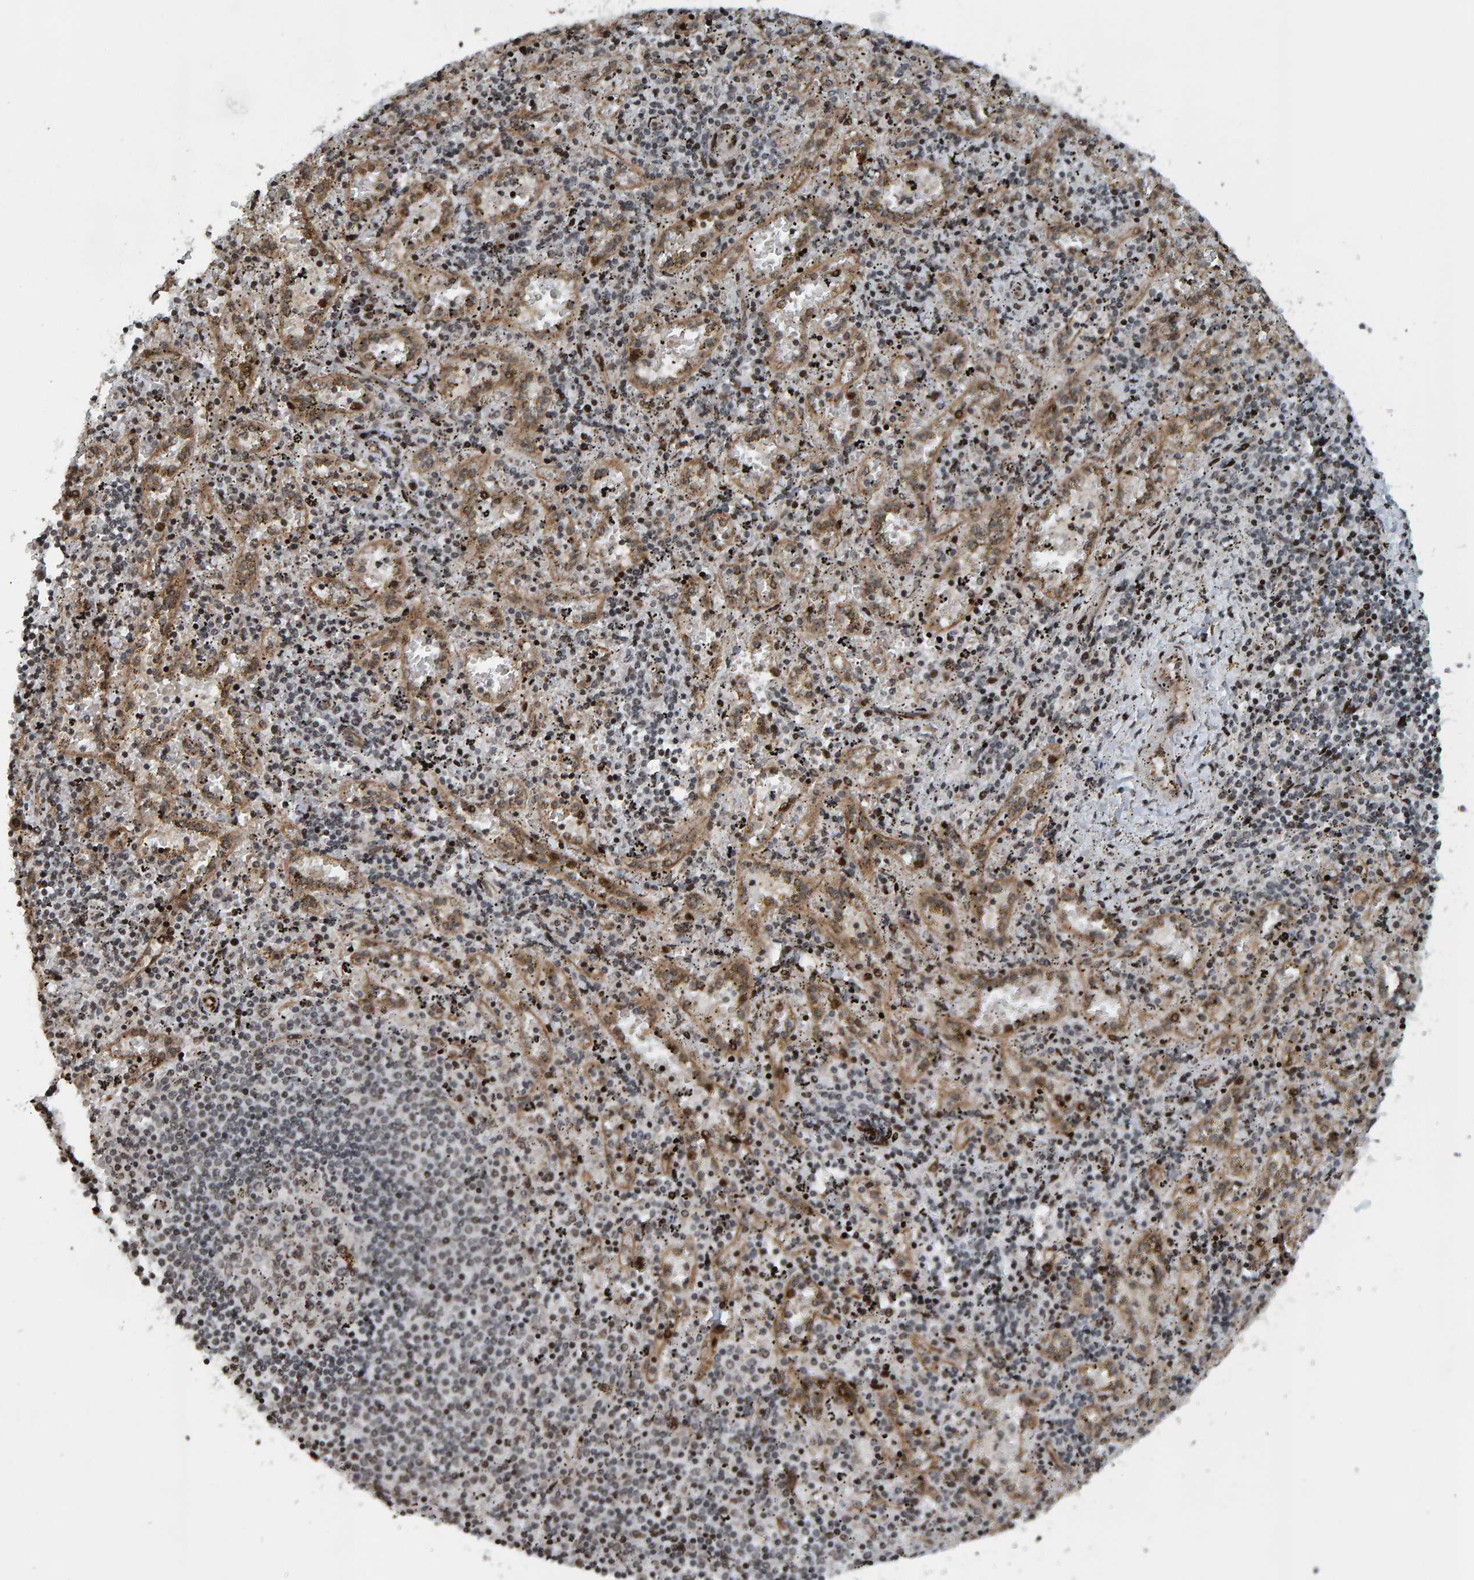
{"staining": {"intensity": "moderate", "quantity": "<25%", "location": "nuclear"}, "tissue": "spleen", "cell_type": "Cells in red pulp", "image_type": "normal", "snomed": [{"axis": "morphology", "description": "Normal tissue, NOS"}, {"axis": "topography", "description": "Spleen"}], "caption": "High-power microscopy captured an IHC image of unremarkable spleen, revealing moderate nuclear expression in approximately <25% of cells in red pulp. (DAB = brown stain, brightfield microscopy at high magnification).", "gene": "ZNF366", "patient": {"sex": "male", "age": 11}}